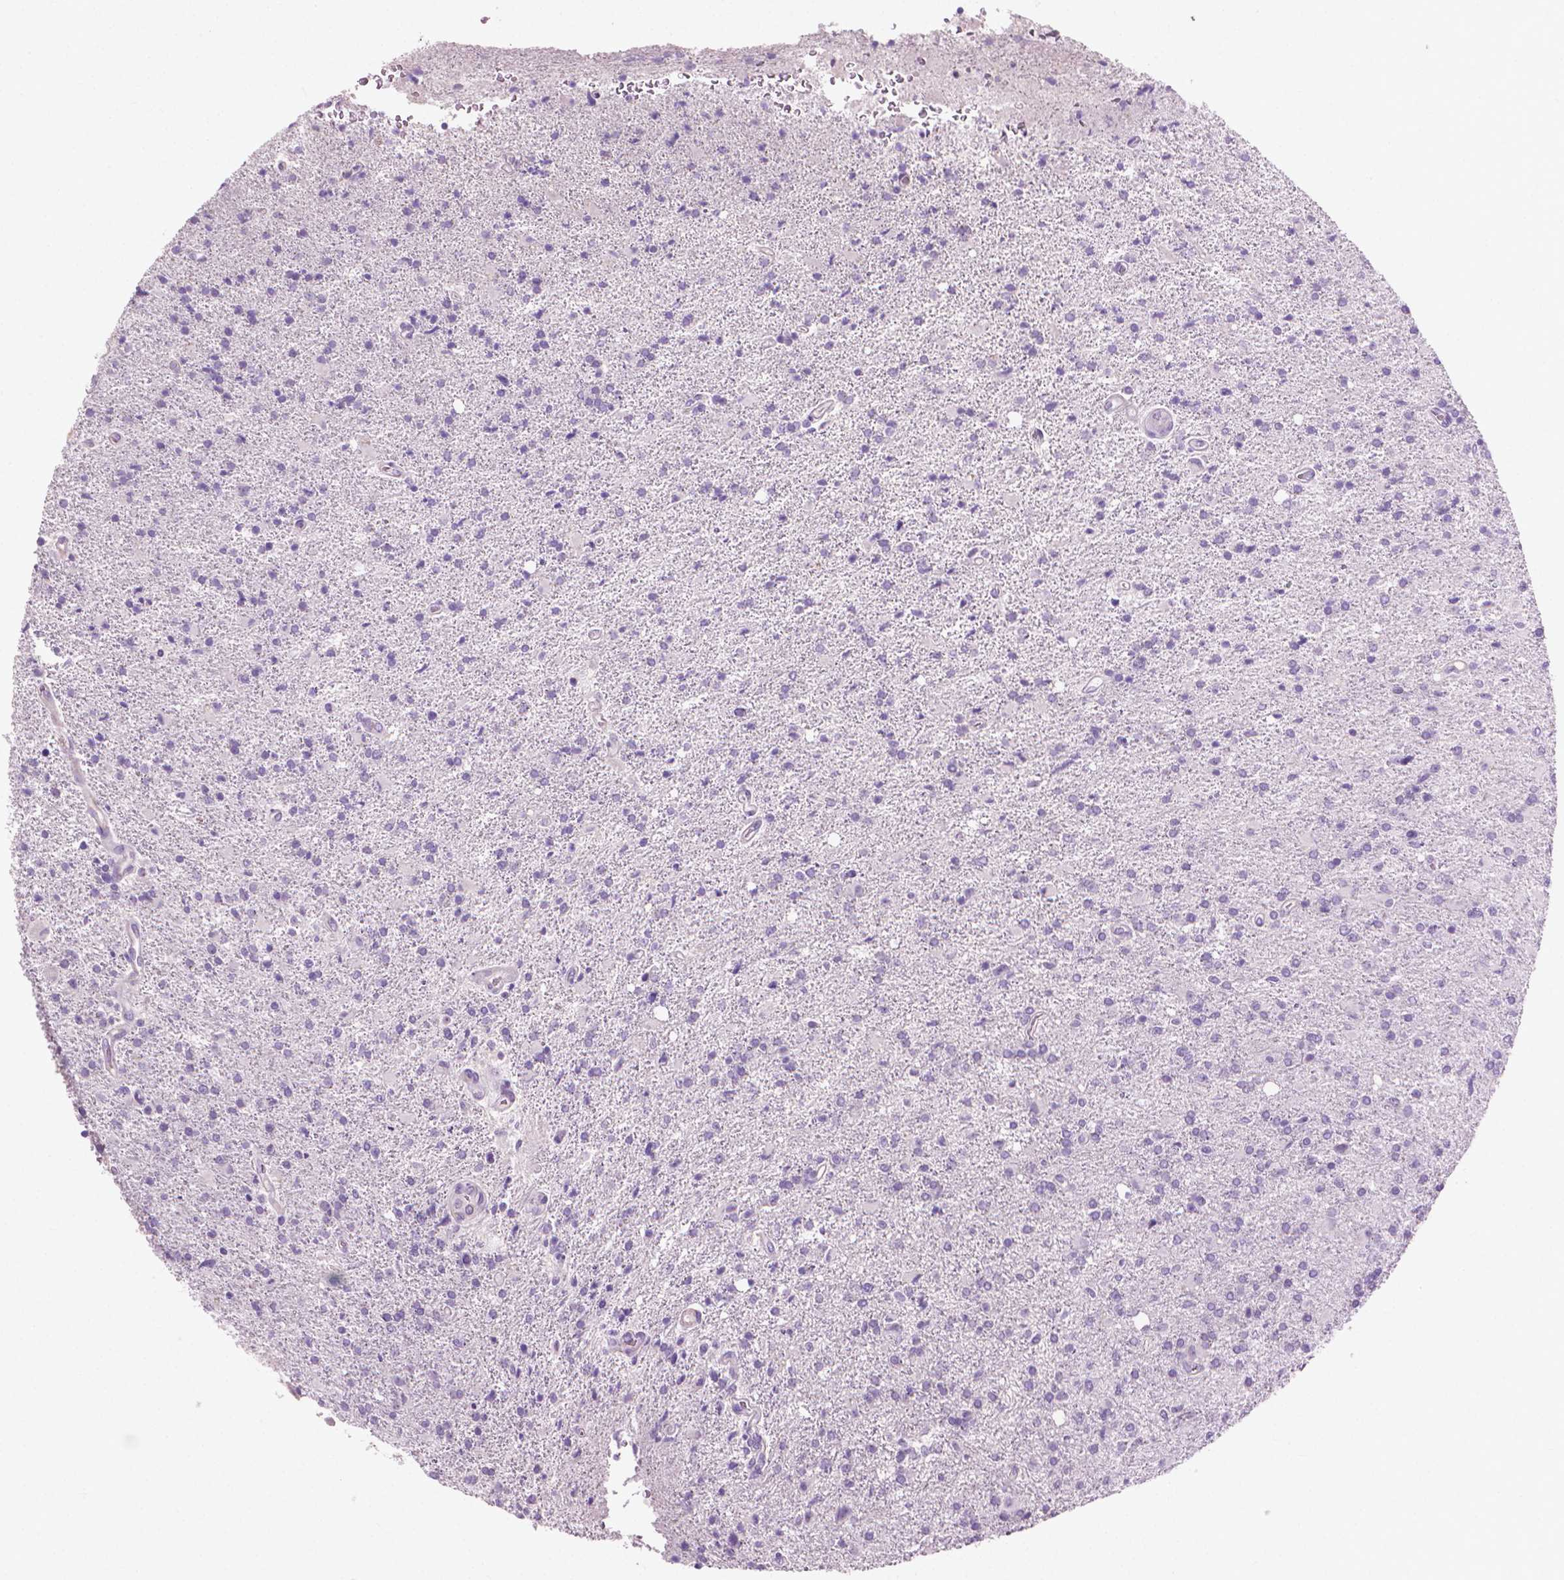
{"staining": {"intensity": "negative", "quantity": "none", "location": "none"}, "tissue": "glioma", "cell_type": "Tumor cells", "image_type": "cancer", "snomed": [{"axis": "morphology", "description": "Glioma, malignant, High grade"}, {"axis": "topography", "description": "Cerebral cortex"}], "caption": "A photomicrograph of human glioma is negative for staining in tumor cells. (DAB immunohistochemistry (IHC), high magnification).", "gene": "KRT73", "patient": {"sex": "male", "age": 70}}